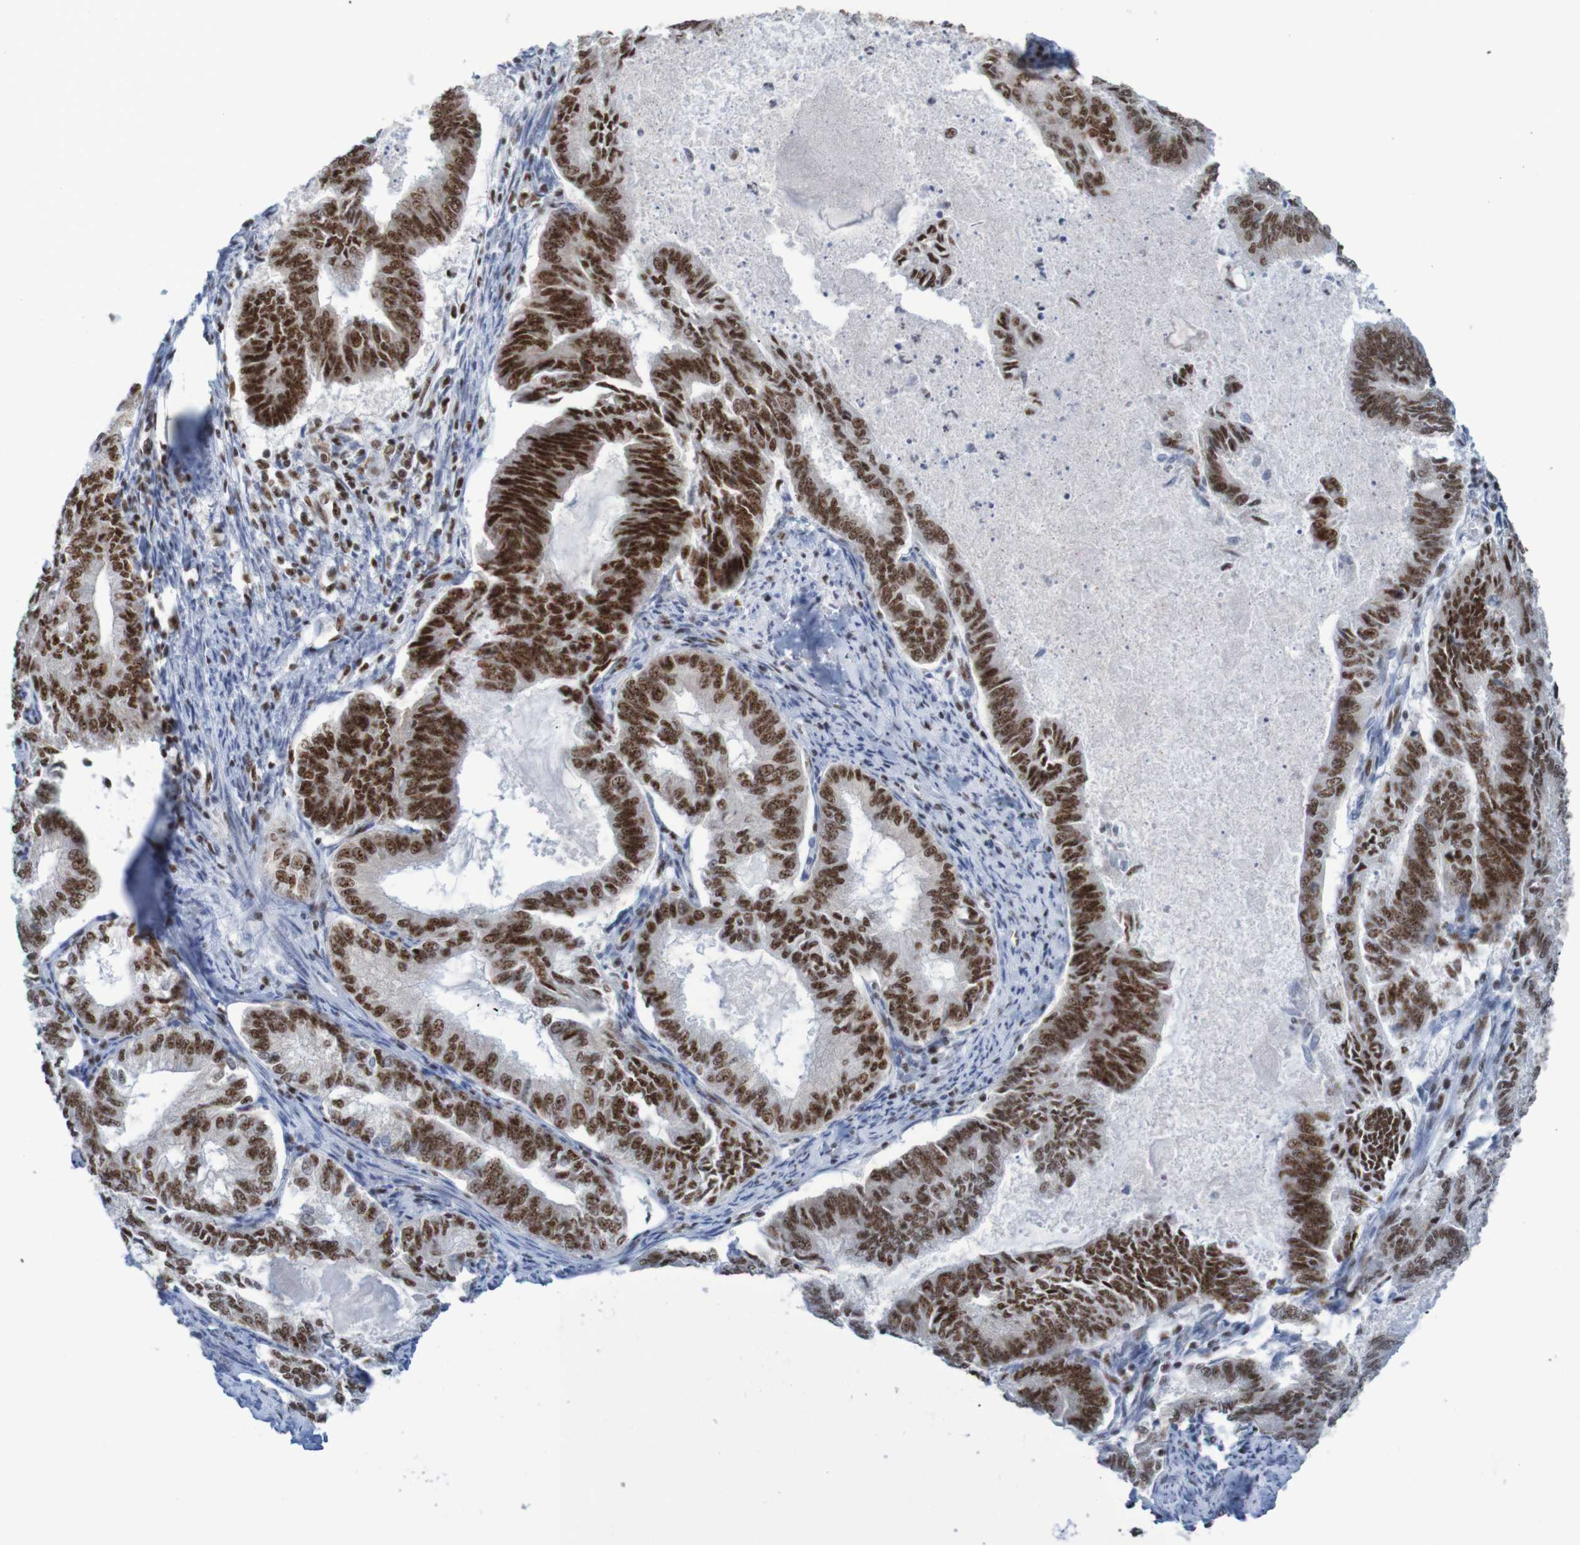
{"staining": {"intensity": "strong", "quantity": ">75%", "location": "nuclear"}, "tissue": "endometrial cancer", "cell_type": "Tumor cells", "image_type": "cancer", "snomed": [{"axis": "morphology", "description": "Adenocarcinoma, NOS"}, {"axis": "topography", "description": "Endometrium"}], "caption": "A high amount of strong nuclear positivity is appreciated in approximately >75% of tumor cells in adenocarcinoma (endometrial) tissue. The staining was performed using DAB (3,3'-diaminobenzidine) to visualize the protein expression in brown, while the nuclei were stained in blue with hematoxylin (Magnification: 20x).", "gene": "THRAP3", "patient": {"sex": "female", "age": 86}}